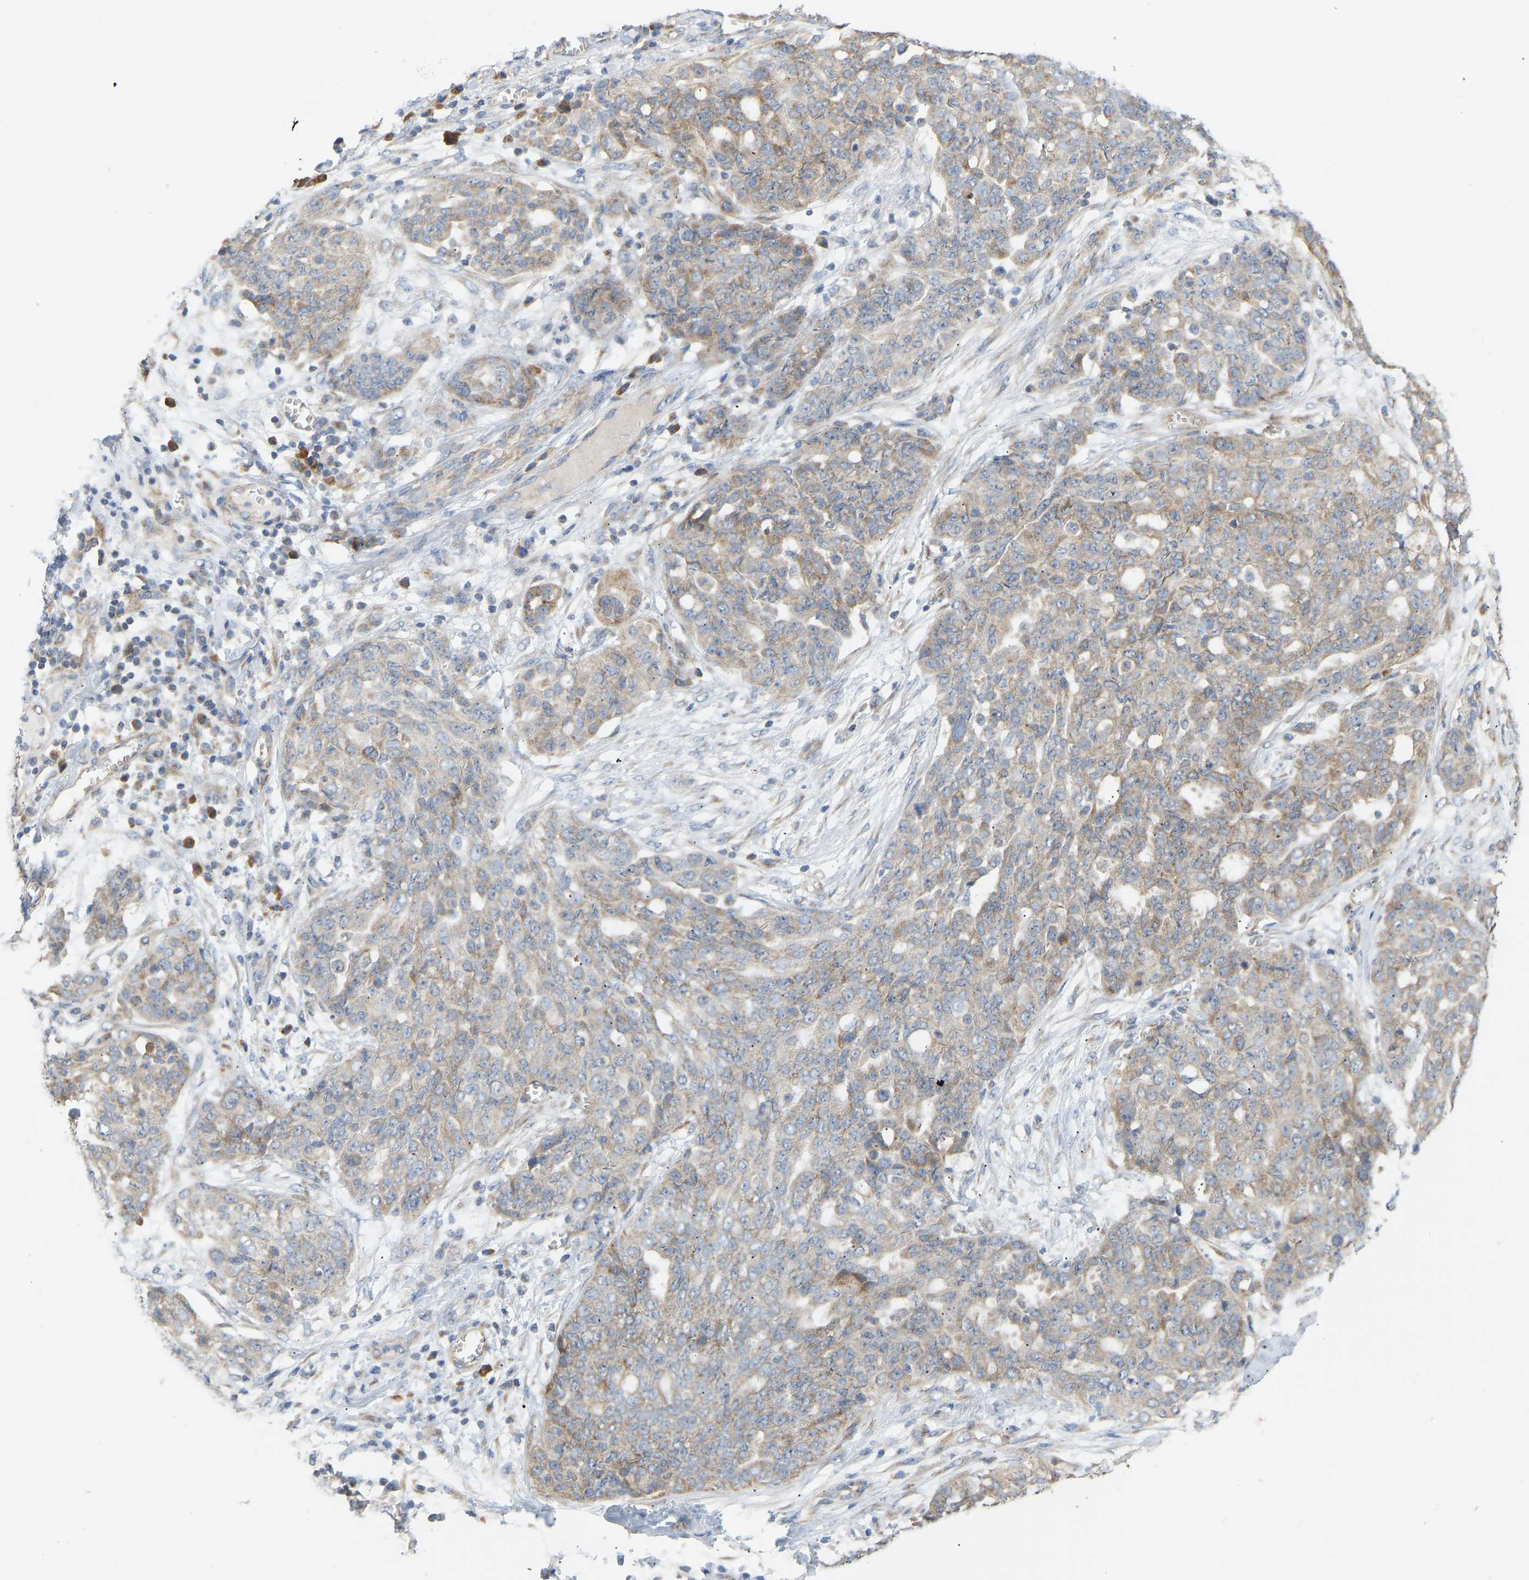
{"staining": {"intensity": "weak", "quantity": "25%-75%", "location": "cytoplasmic/membranous"}, "tissue": "ovarian cancer", "cell_type": "Tumor cells", "image_type": "cancer", "snomed": [{"axis": "morphology", "description": "Cystadenocarcinoma, serous, NOS"}, {"axis": "topography", "description": "Soft tissue"}, {"axis": "topography", "description": "Ovary"}], "caption": "Brown immunohistochemical staining in human ovarian cancer shows weak cytoplasmic/membranous staining in approximately 25%-75% of tumor cells. Nuclei are stained in blue.", "gene": "HACD2", "patient": {"sex": "female", "age": 57}}